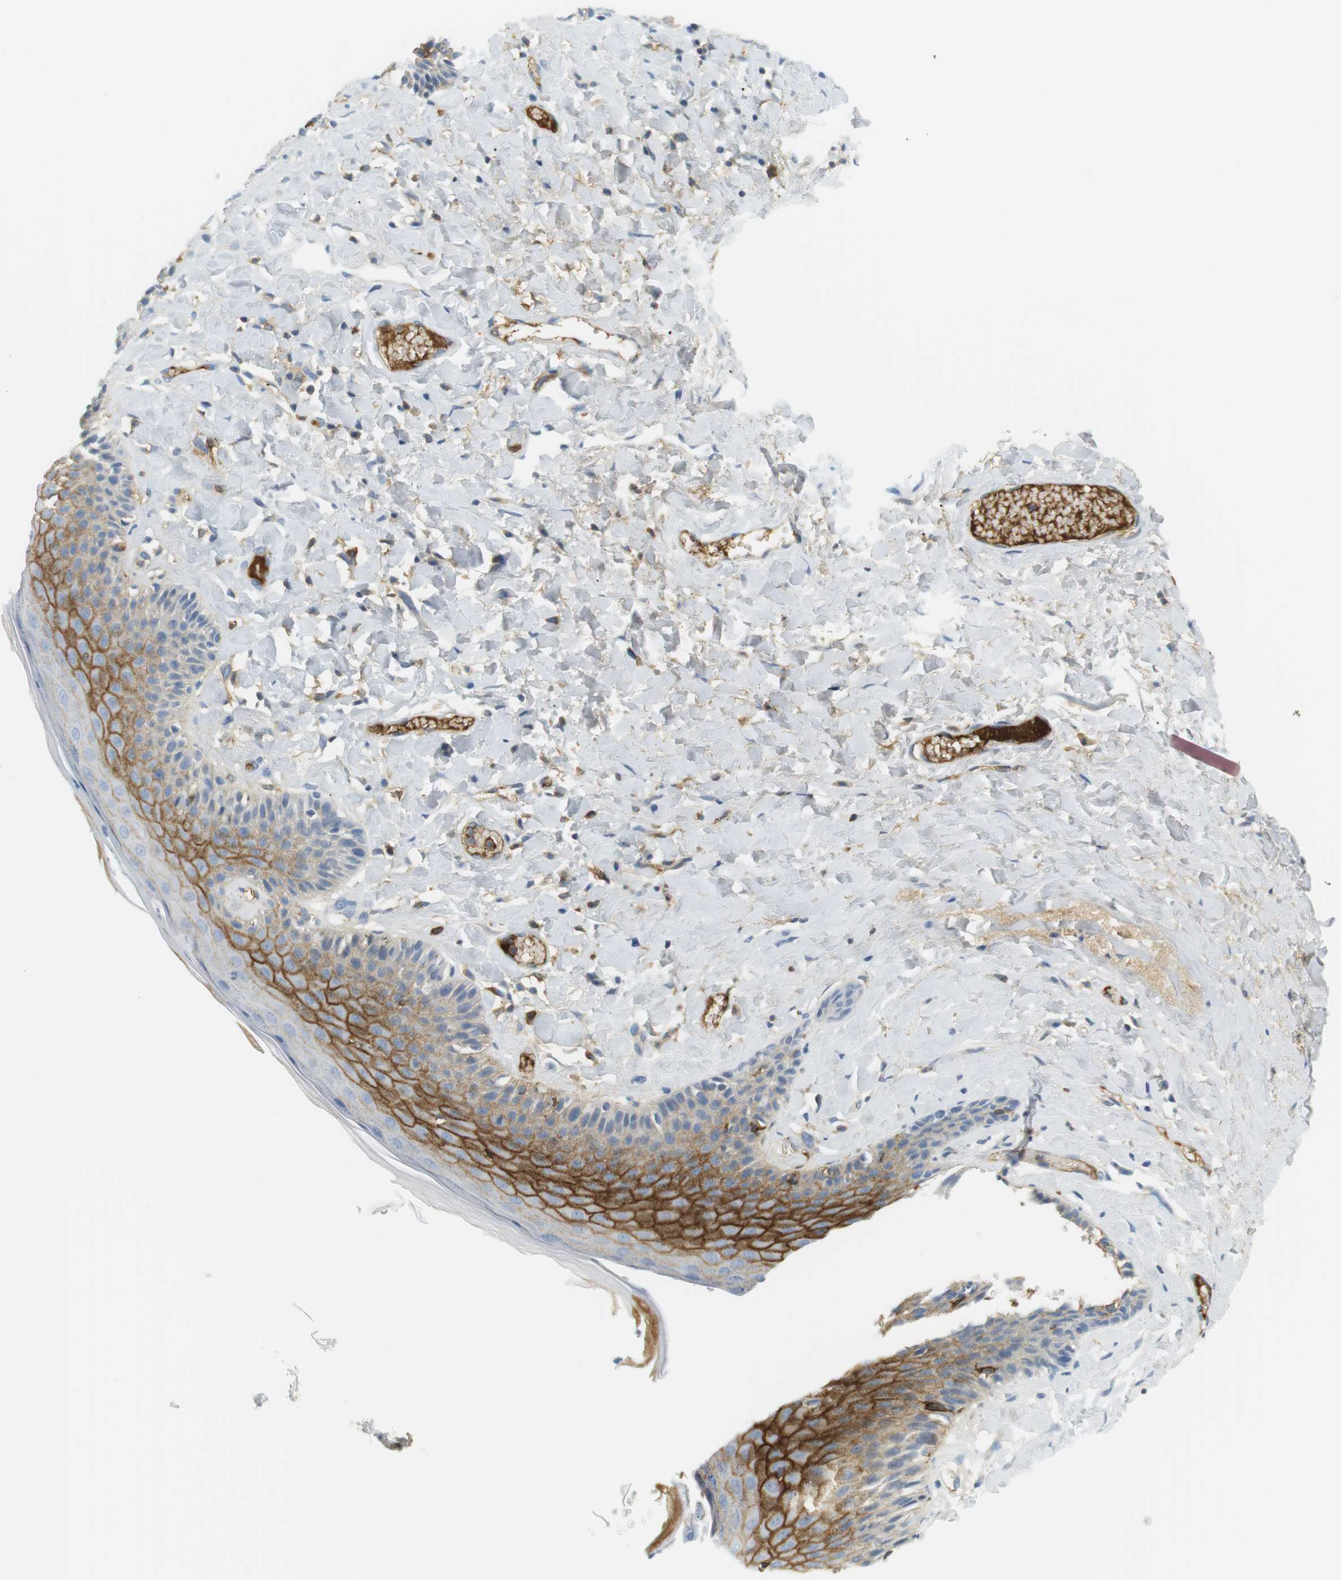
{"staining": {"intensity": "moderate", "quantity": "25%-75%", "location": "cytoplasmic/membranous"}, "tissue": "skin", "cell_type": "Epidermal cells", "image_type": "normal", "snomed": [{"axis": "morphology", "description": "Normal tissue, NOS"}, {"axis": "topography", "description": "Anal"}], "caption": "Protein expression analysis of normal skin reveals moderate cytoplasmic/membranous expression in about 25%-75% of epidermal cells. (DAB (3,3'-diaminobenzidine) IHC, brown staining for protein, blue staining for nuclei).", "gene": "APOB", "patient": {"sex": "male", "age": 69}}